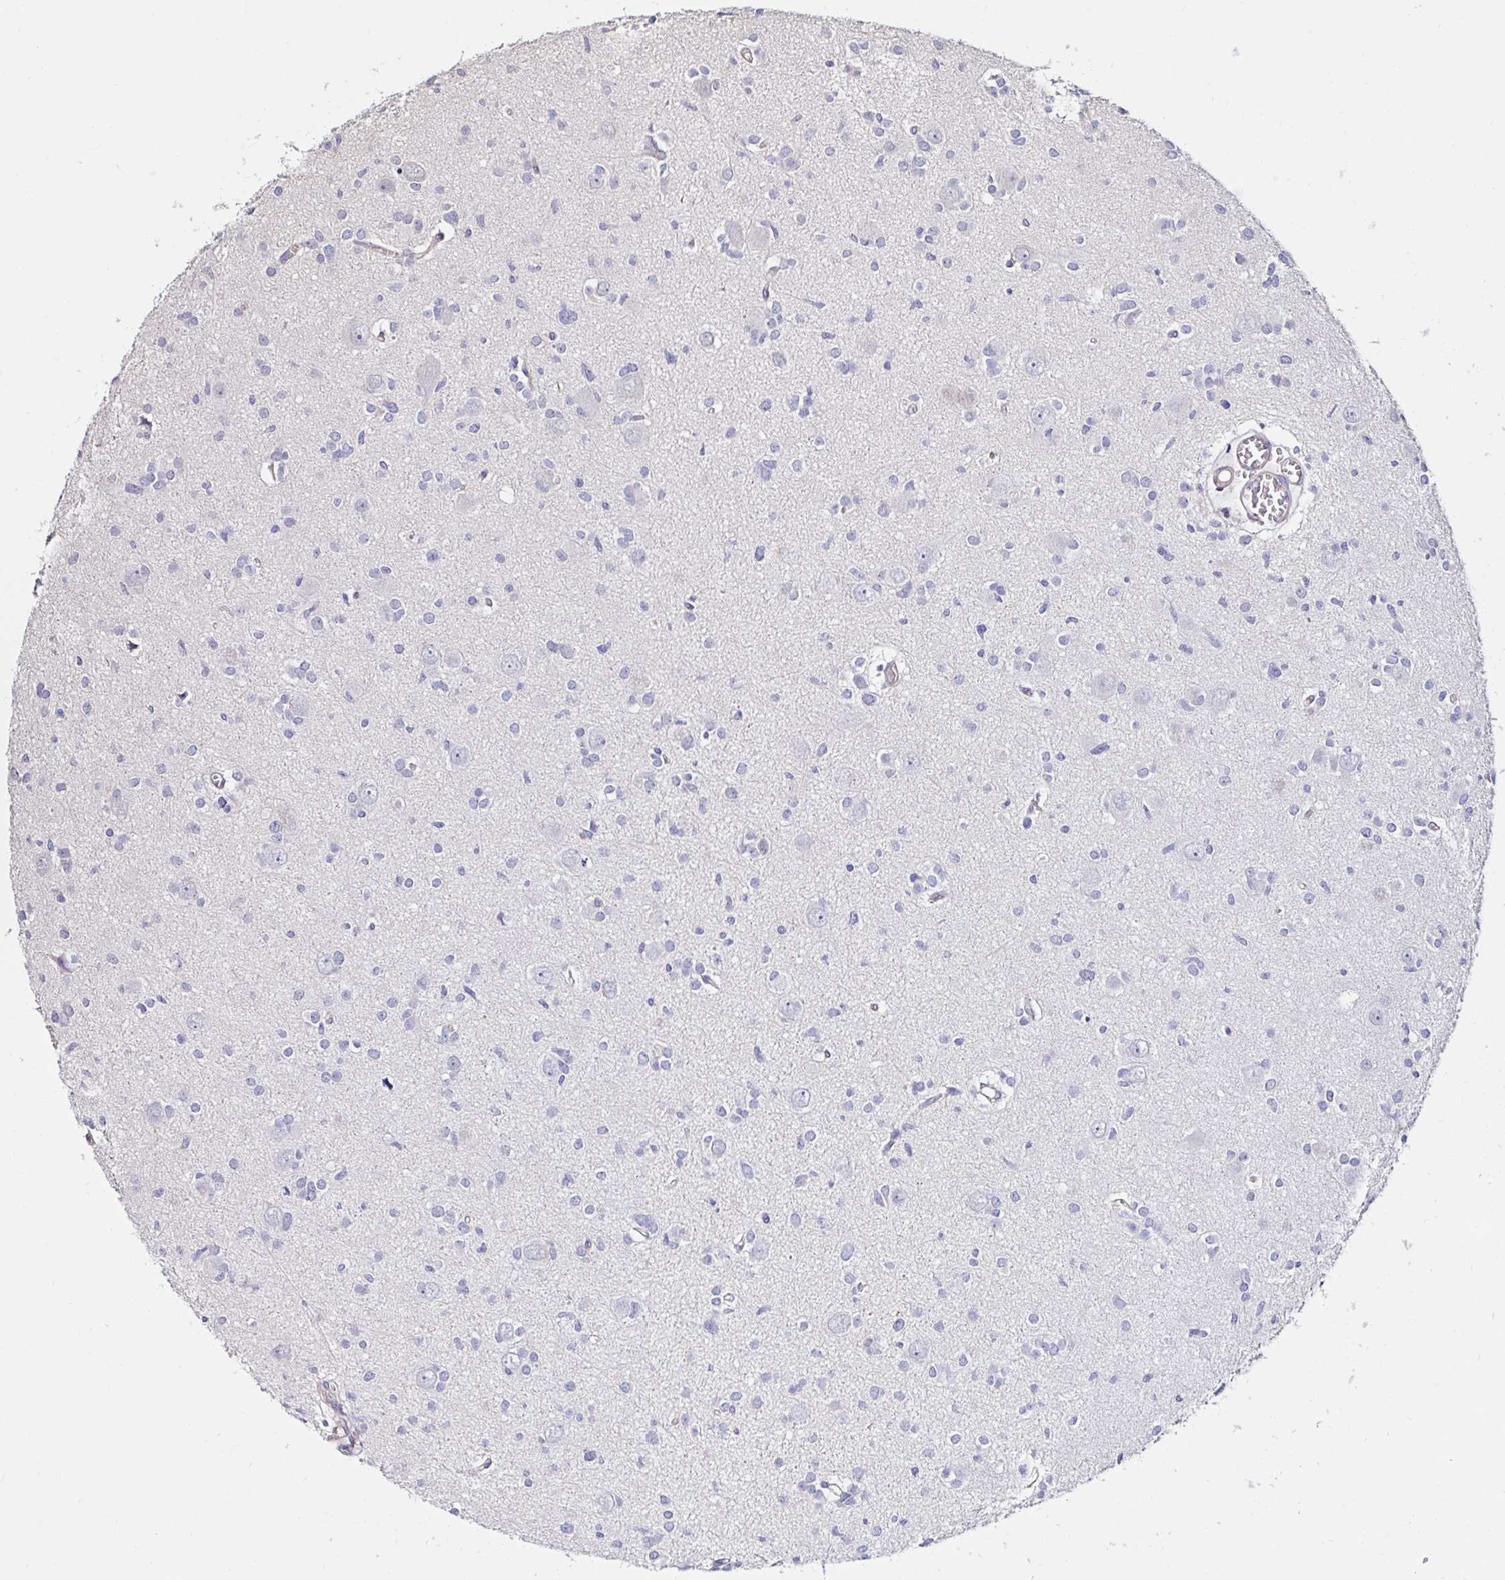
{"staining": {"intensity": "negative", "quantity": "none", "location": "none"}, "tissue": "glioma", "cell_type": "Tumor cells", "image_type": "cancer", "snomed": [{"axis": "morphology", "description": "Glioma, malignant, High grade"}, {"axis": "topography", "description": "Brain"}], "caption": "Tumor cells are negative for protein expression in human glioma.", "gene": "RSRP1", "patient": {"sex": "male", "age": 23}}